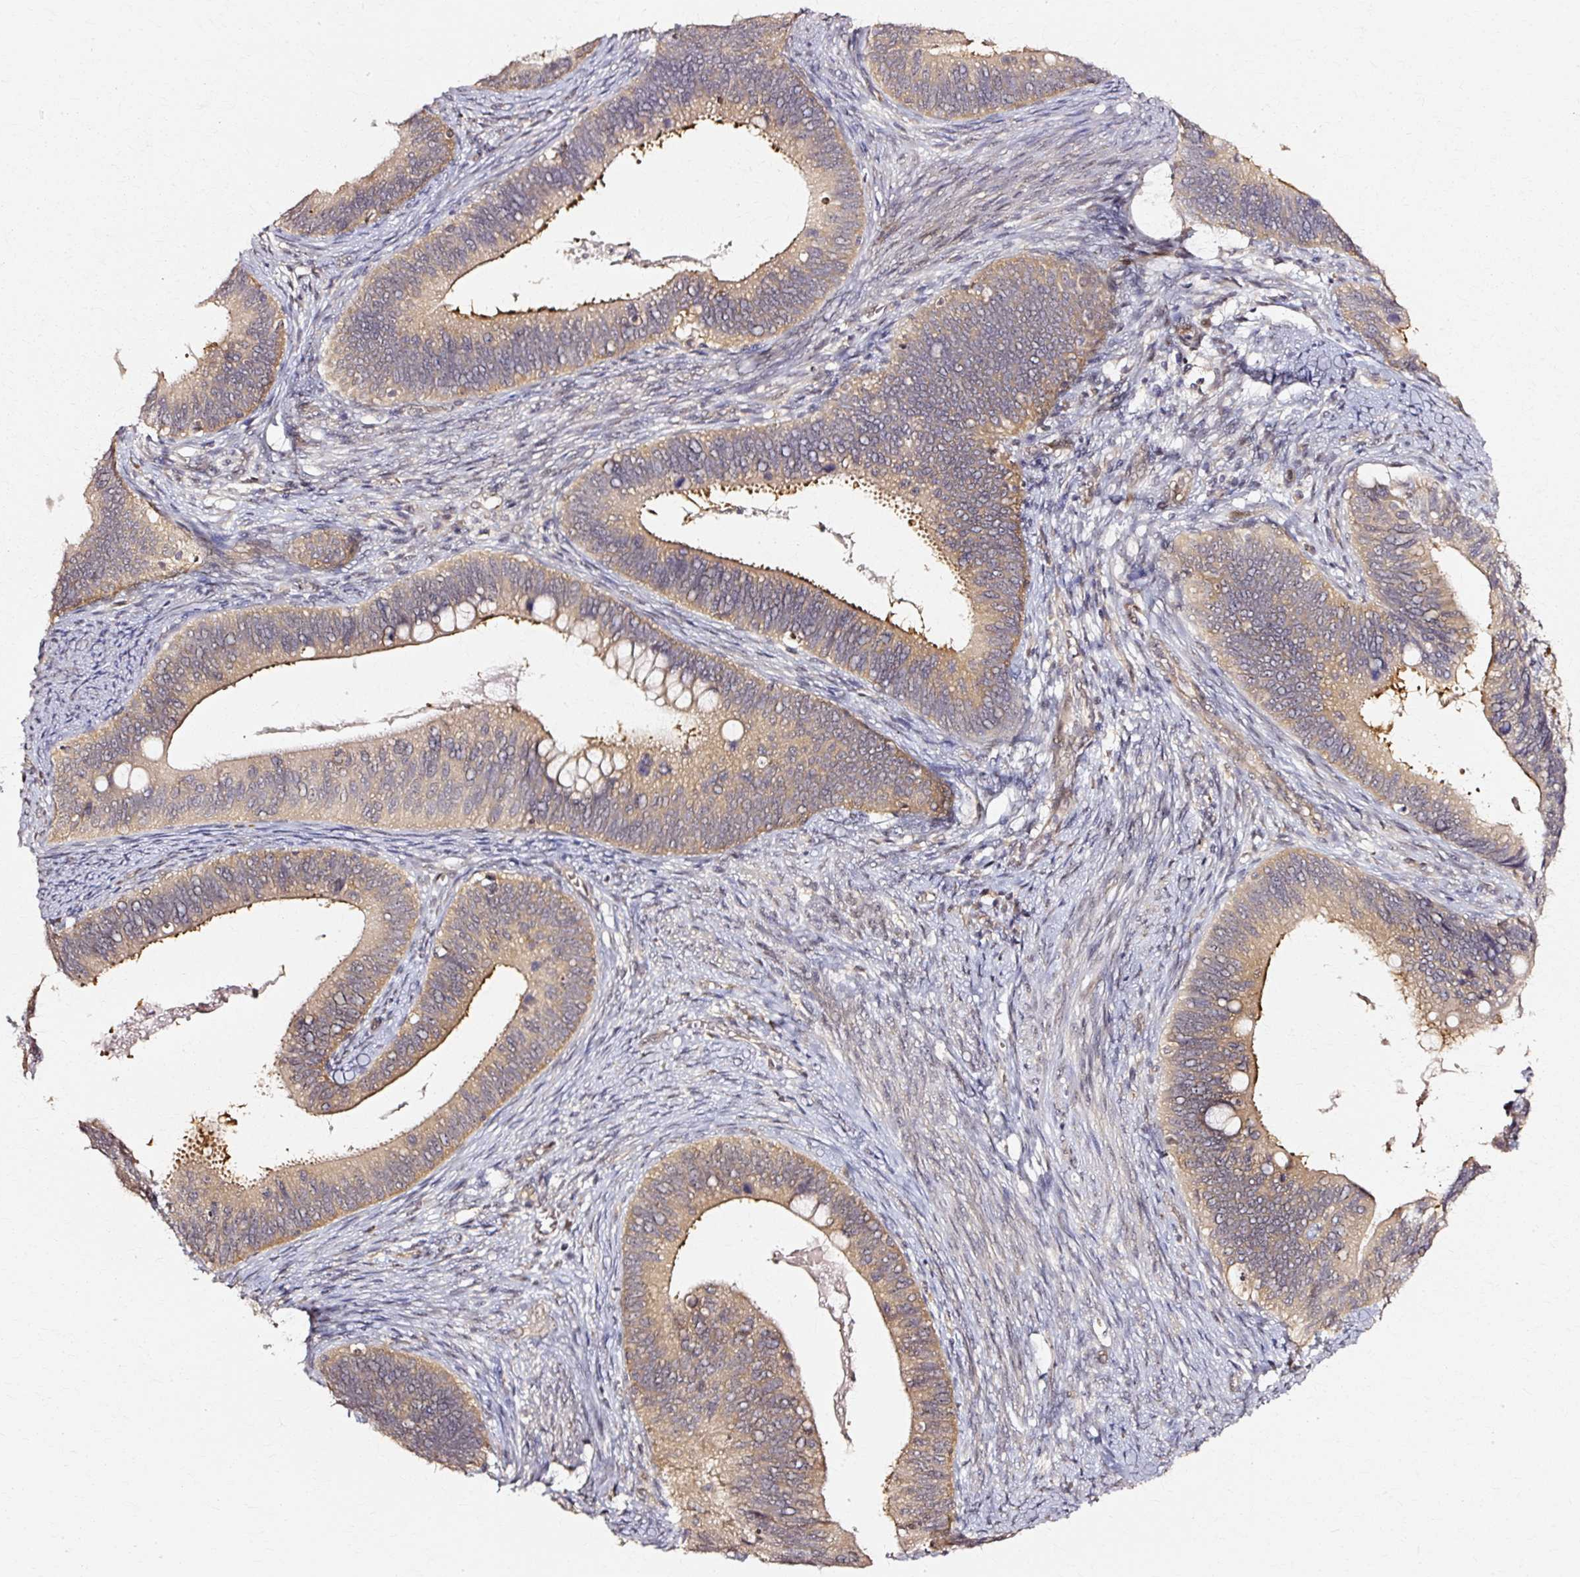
{"staining": {"intensity": "moderate", "quantity": ">75%", "location": "cytoplasmic/membranous"}, "tissue": "cervical cancer", "cell_type": "Tumor cells", "image_type": "cancer", "snomed": [{"axis": "morphology", "description": "Adenocarcinoma, NOS"}, {"axis": "topography", "description": "Cervix"}], "caption": "IHC histopathology image of human cervical adenocarcinoma stained for a protein (brown), which displays medium levels of moderate cytoplasmic/membranous positivity in approximately >75% of tumor cells.", "gene": "RGPD5", "patient": {"sex": "female", "age": 42}}